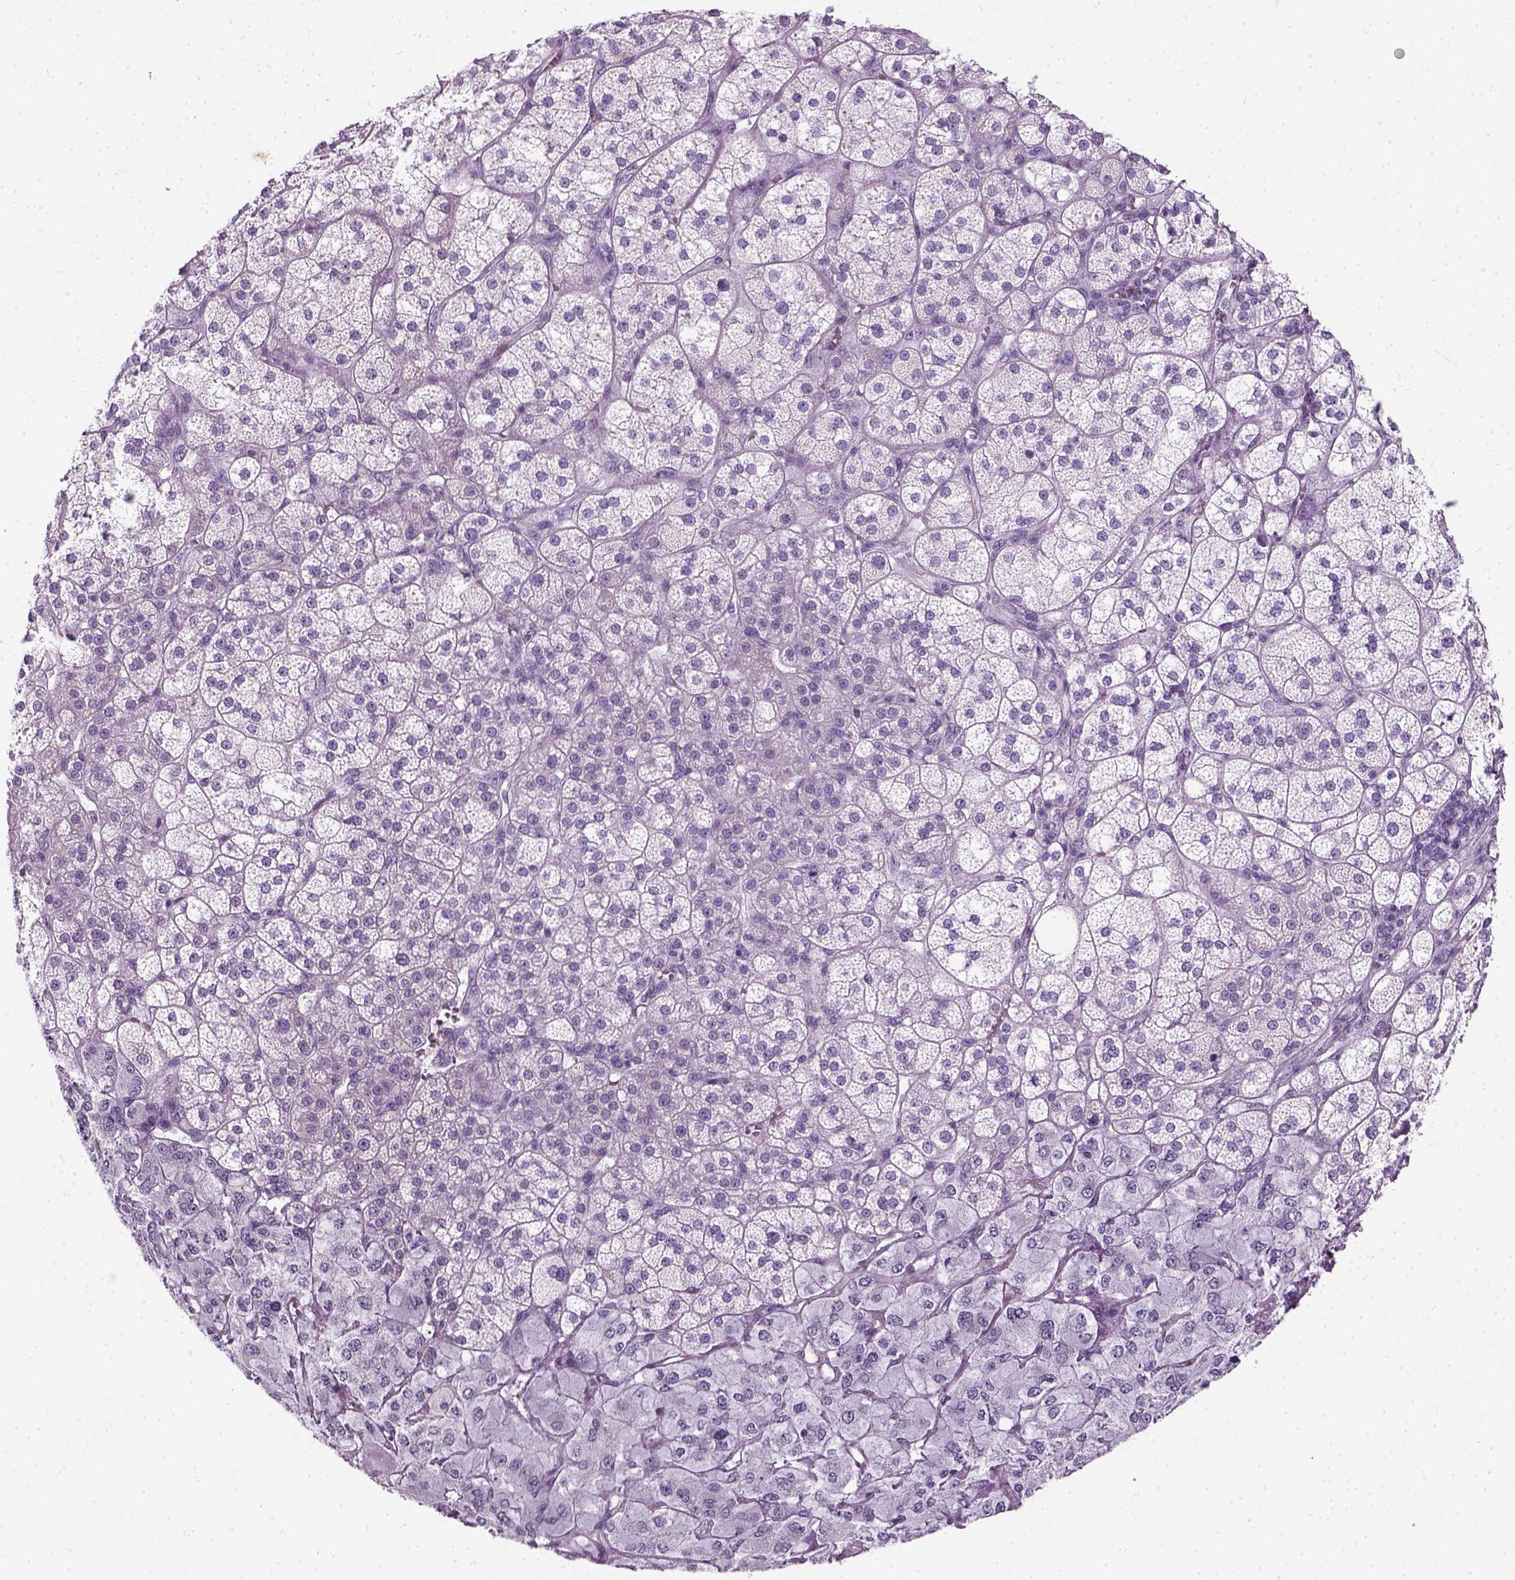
{"staining": {"intensity": "negative", "quantity": "none", "location": "none"}, "tissue": "adrenal gland", "cell_type": "Glandular cells", "image_type": "normal", "snomed": [{"axis": "morphology", "description": "Normal tissue, NOS"}, {"axis": "topography", "description": "Adrenal gland"}], "caption": "Immunohistochemical staining of unremarkable adrenal gland demonstrates no significant staining in glandular cells.", "gene": "SLC12A5", "patient": {"sex": "female", "age": 60}}